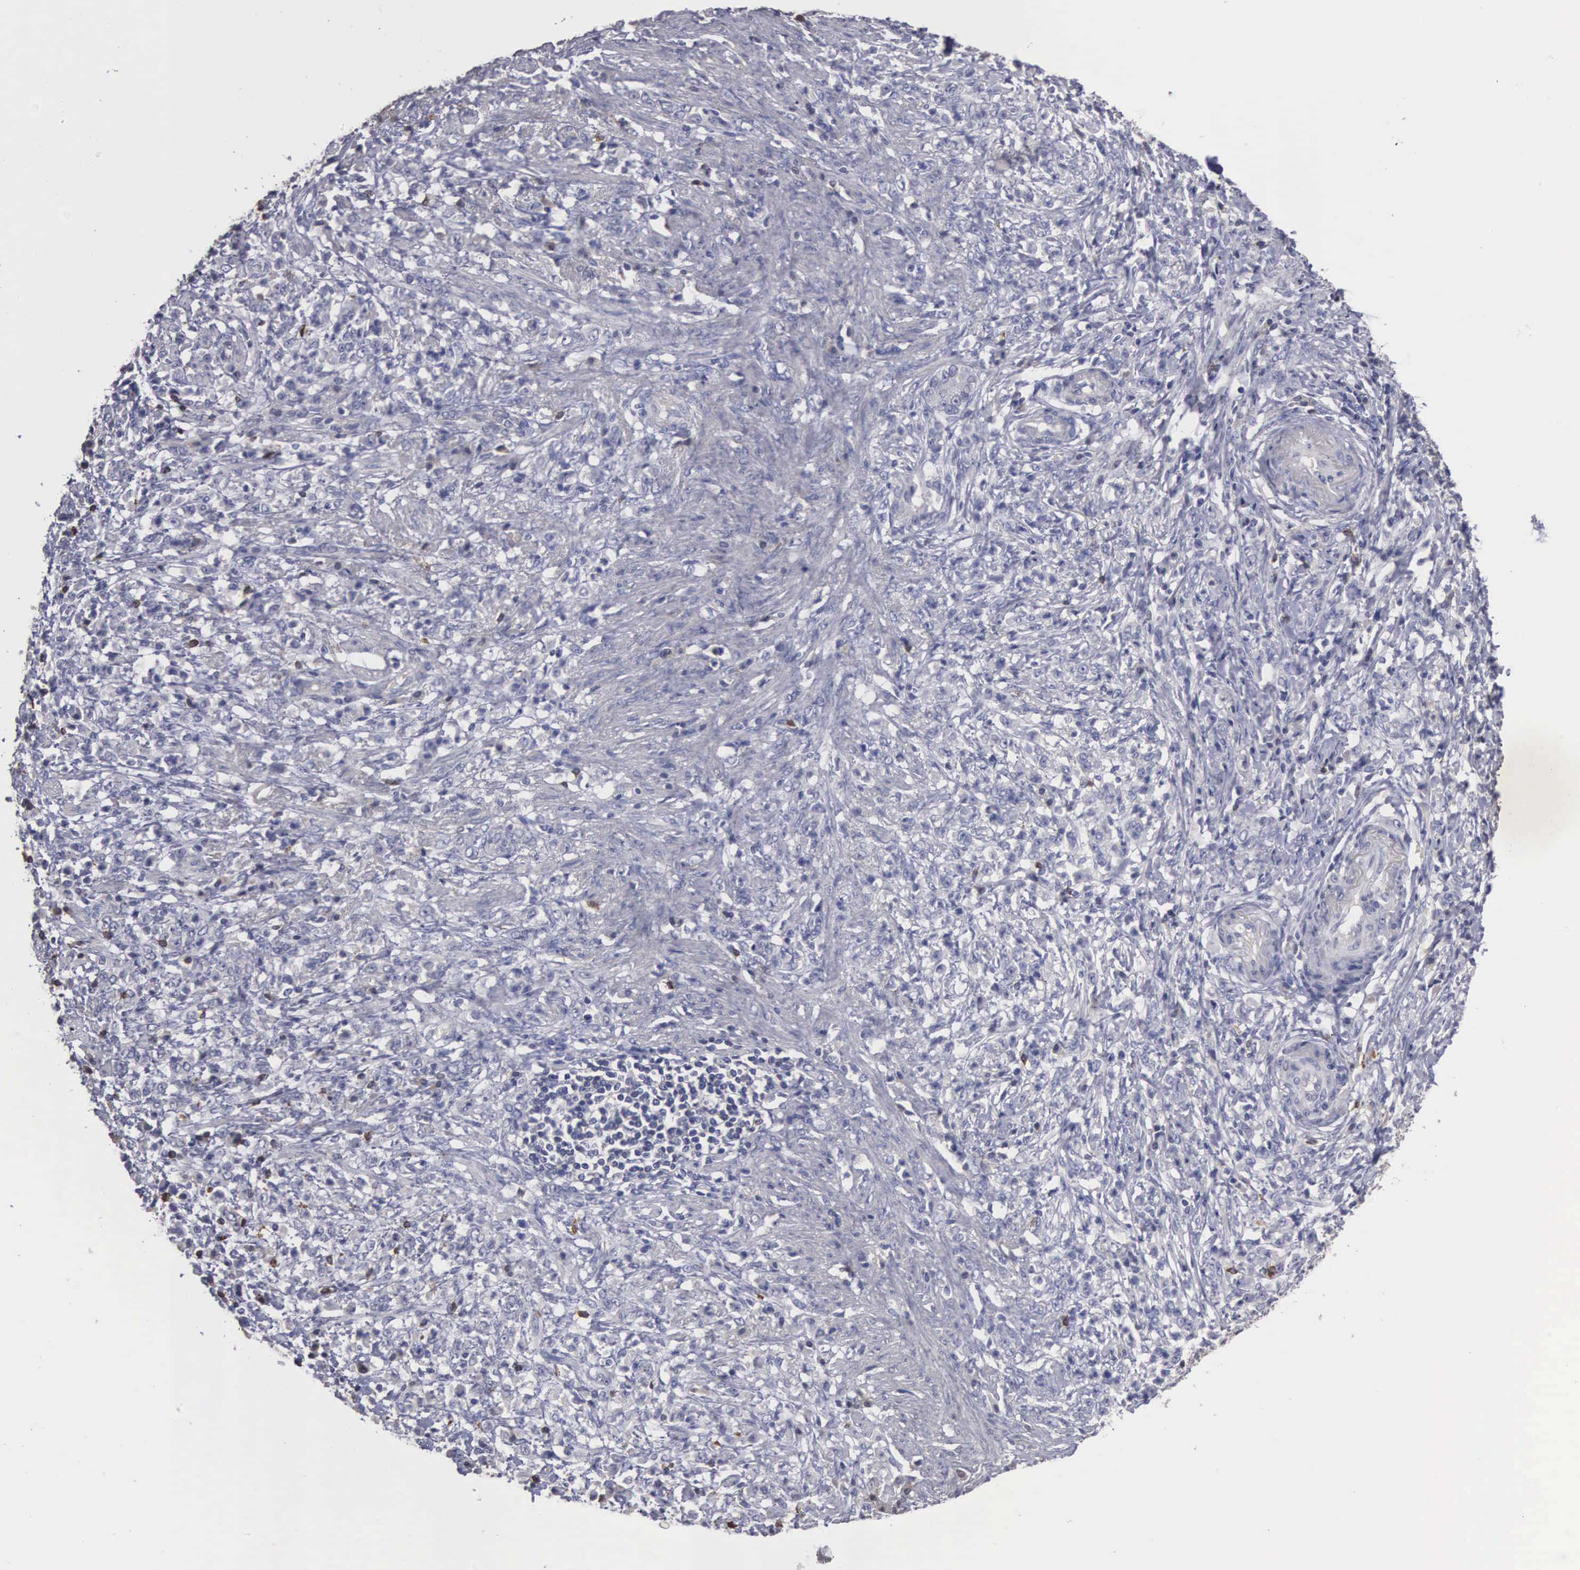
{"staining": {"intensity": "negative", "quantity": "none", "location": "none"}, "tissue": "stomach cancer", "cell_type": "Tumor cells", "image_type": "cancer", "snomed": [{"axis": "morphology", "description": "Adenocarcinoma, NOS"}, {"axis": "topography", "description": "Stomach, lower"}], "caption": "High power microscopy histopathology image of an IHC image of adenocarcinoma (stomach), revealing no significant positivity in tumor cells.", "gene": "ENO3", "patient": {"sex": "male", "age": 88}}